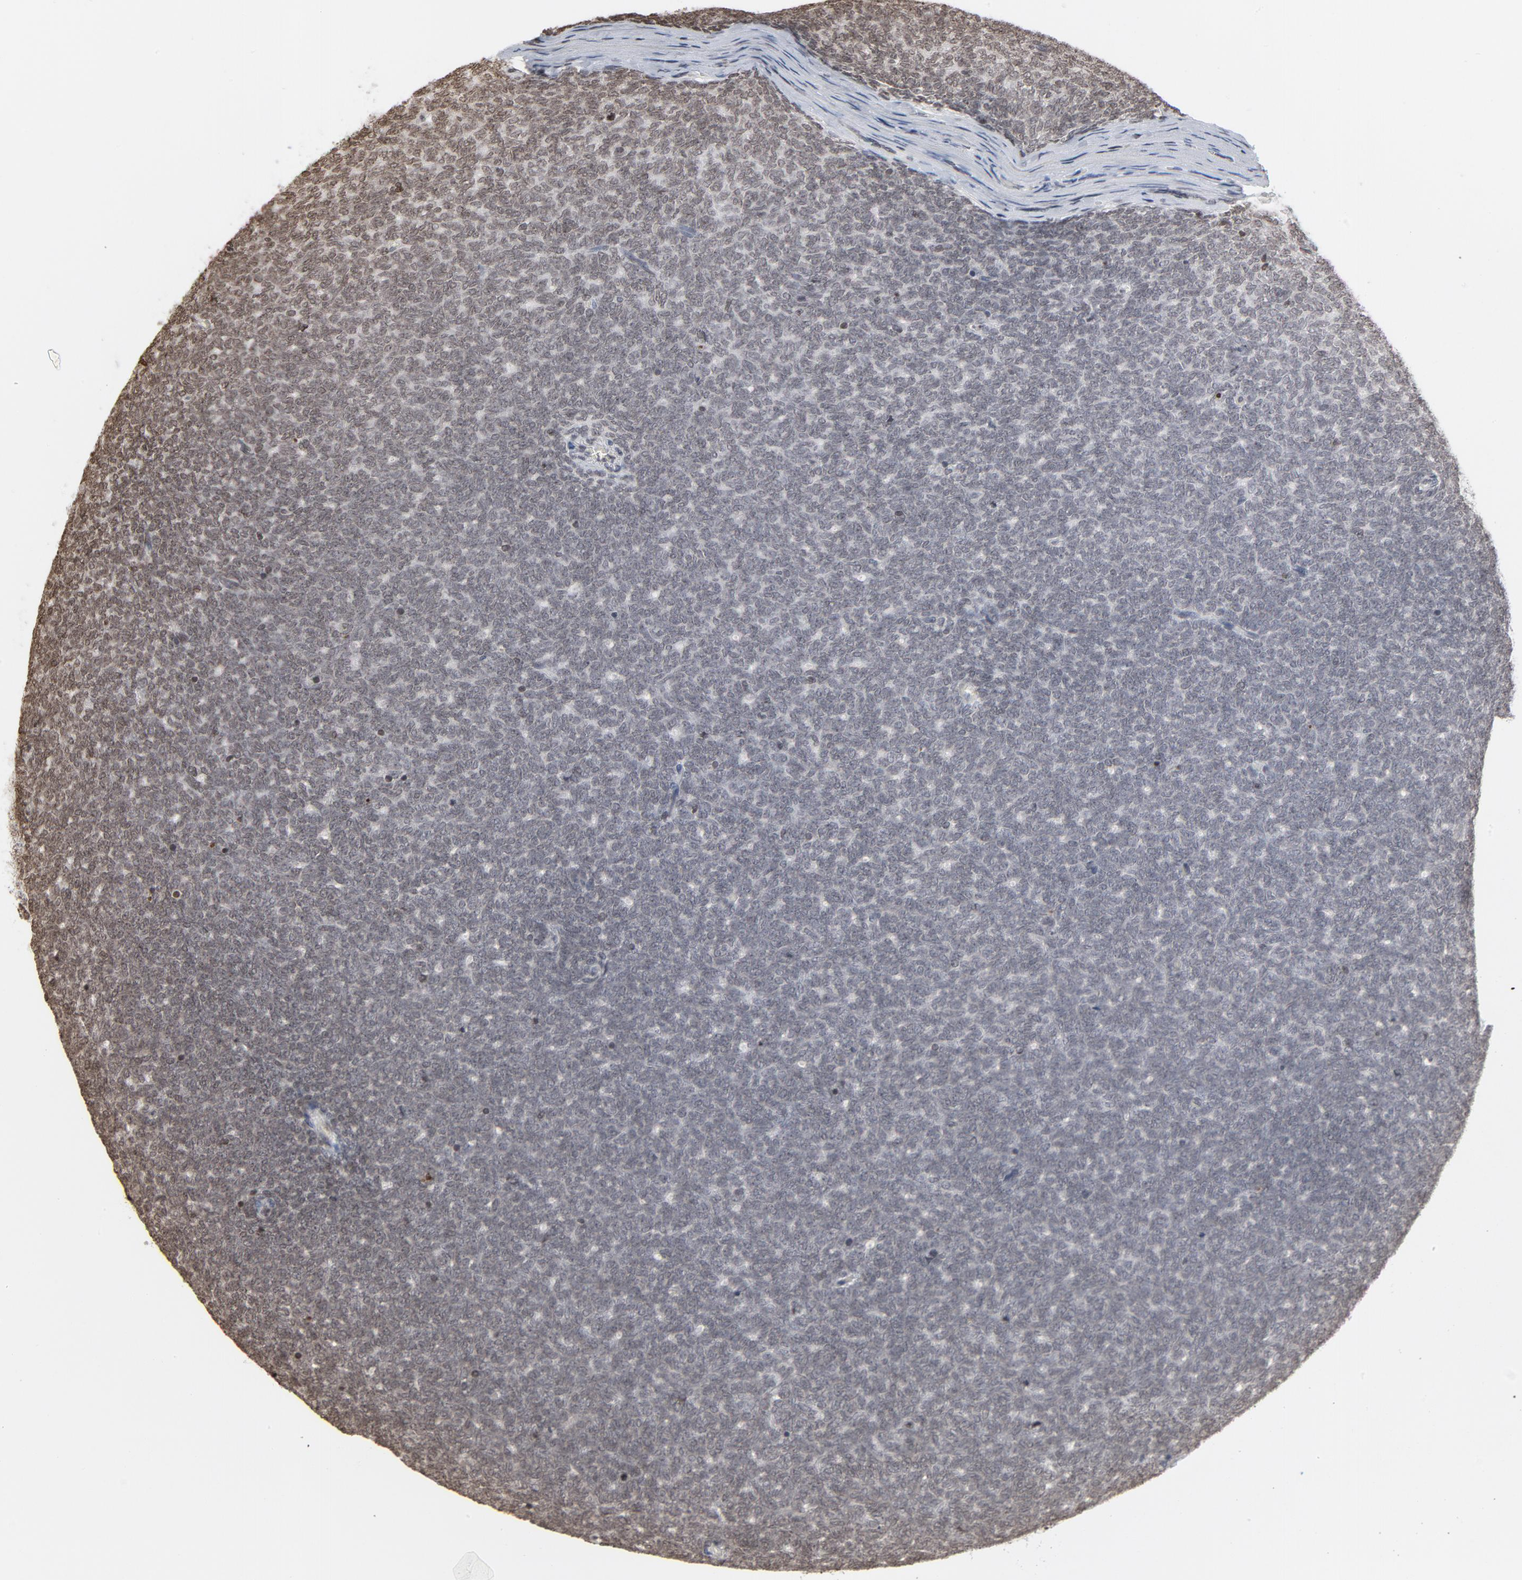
{"staining": {"intensity": "negative", "quantity": "none", "location": "none"}, "tissue": "renal cancer", "cell_type": "Tumor cells", "image_type": "cancer", "snomed": [{"axis": "morphology", "description": "Neoplasm, malignant, NOS"}, {"axis": "topography", "description": "Kidney"}], "caption": "An image of renal cancer stained for a protein demonstrates no brown staining in tumor cells. (DAB immunohistochemistry, high magnification).", "gene": "H2AC12", "patient": {"sex": "male", "age": 28}}